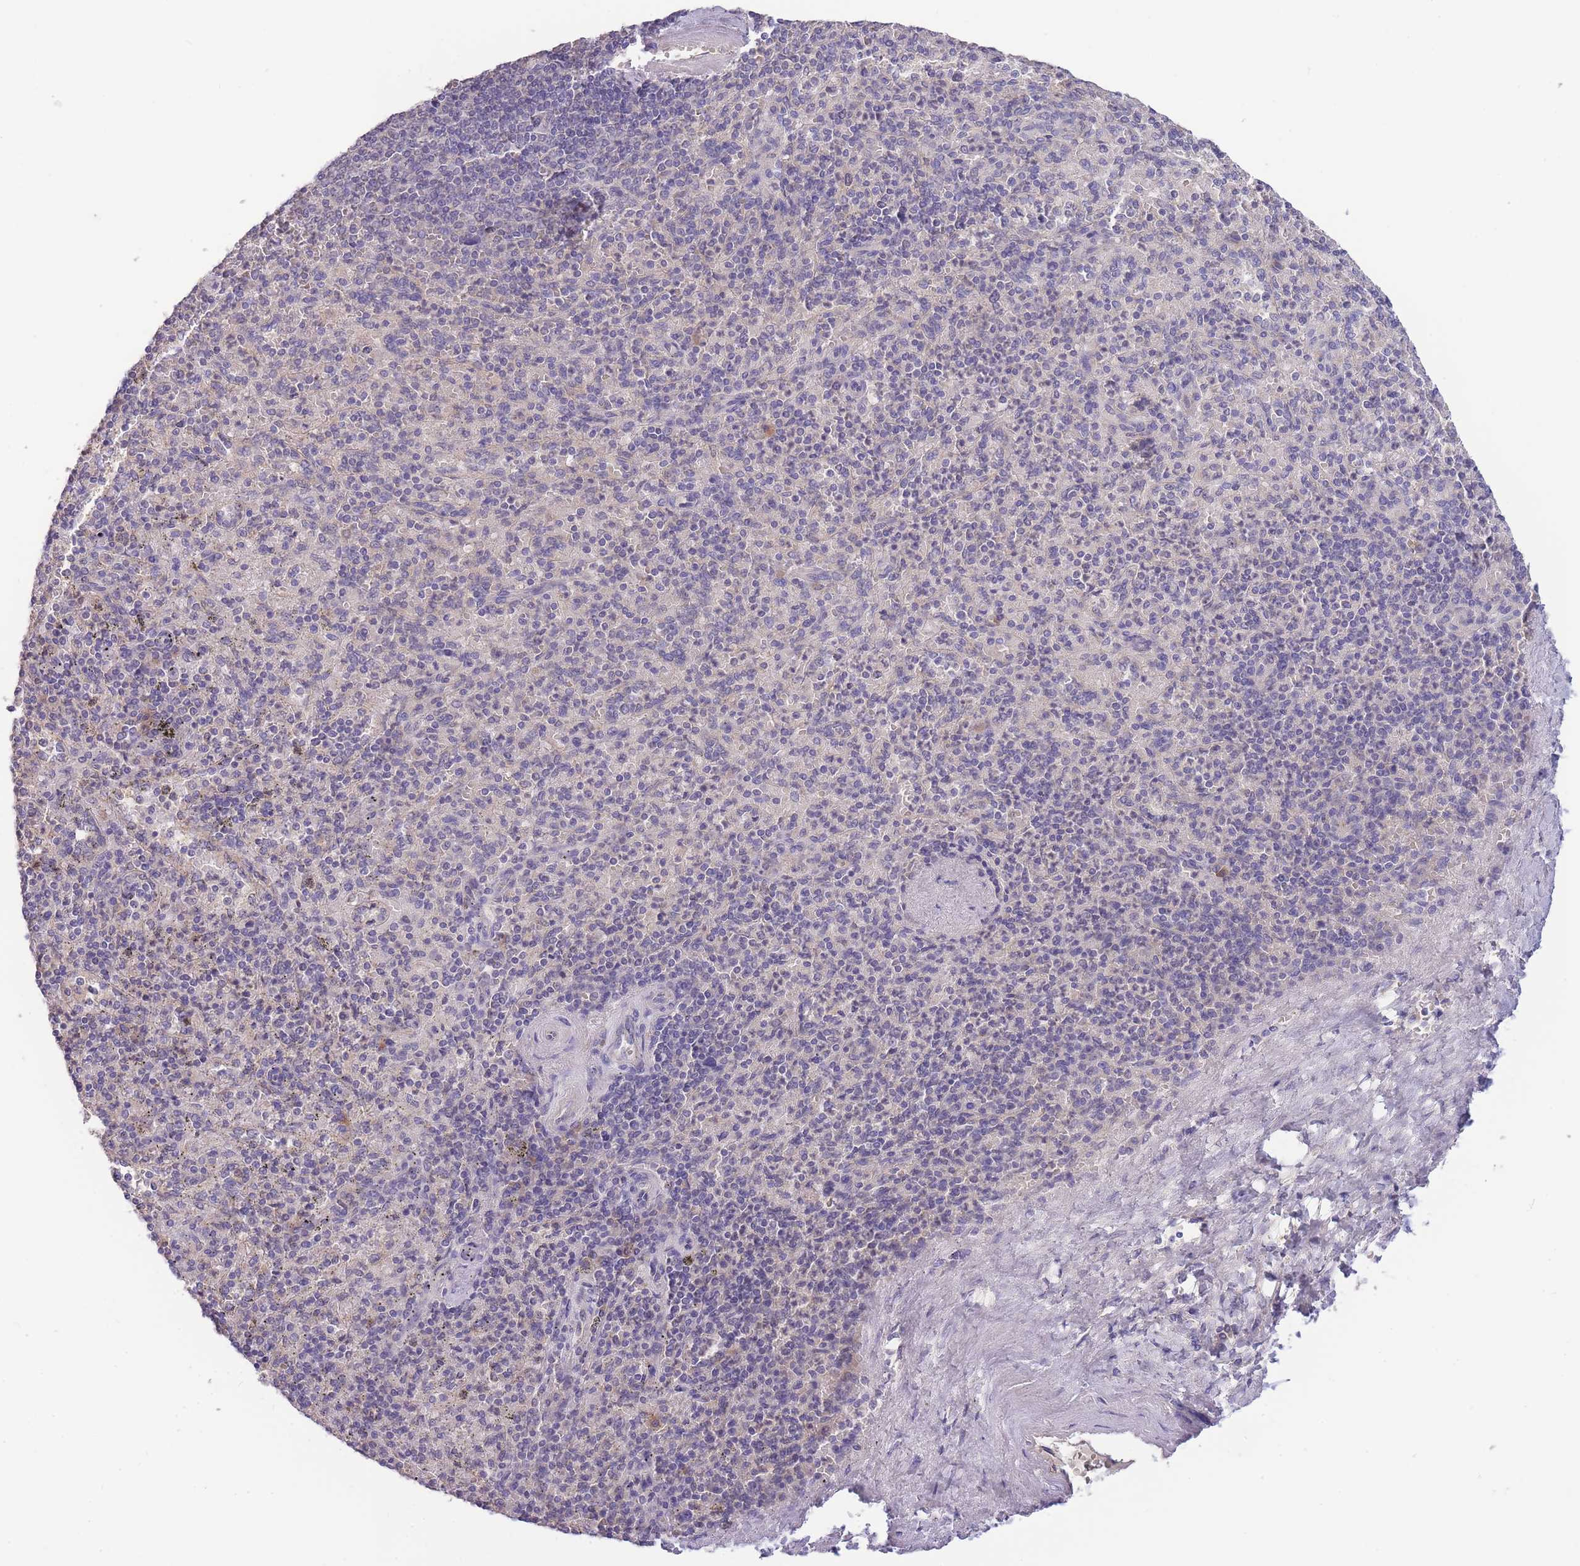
{"staining": {"intensity": "negative", "quantity": "none", "location": "none"}, "tissue": "spleen", "cell_type": "Cells in red pulp", "image_type": "normal", "snomed": [{"axis": "morphology", "description": "Normal tissue, NOS"}, {"axis": "topography", "description": "Spleen"}], "caption": "High magnification brightfield microscopy of normal spleen stained with DAB (3,3'-diaminobenzidine) (brown) and counterstained with hematoxylin (blue): cells in red pulp show no significant positivity. (Brightfield microscopy of DAB (3,3'-diaminobenzidine) immunohistochemistry at high magnification).", "gene": "NDUFAF5", "patient": {"sex": "male", "age": 82}}